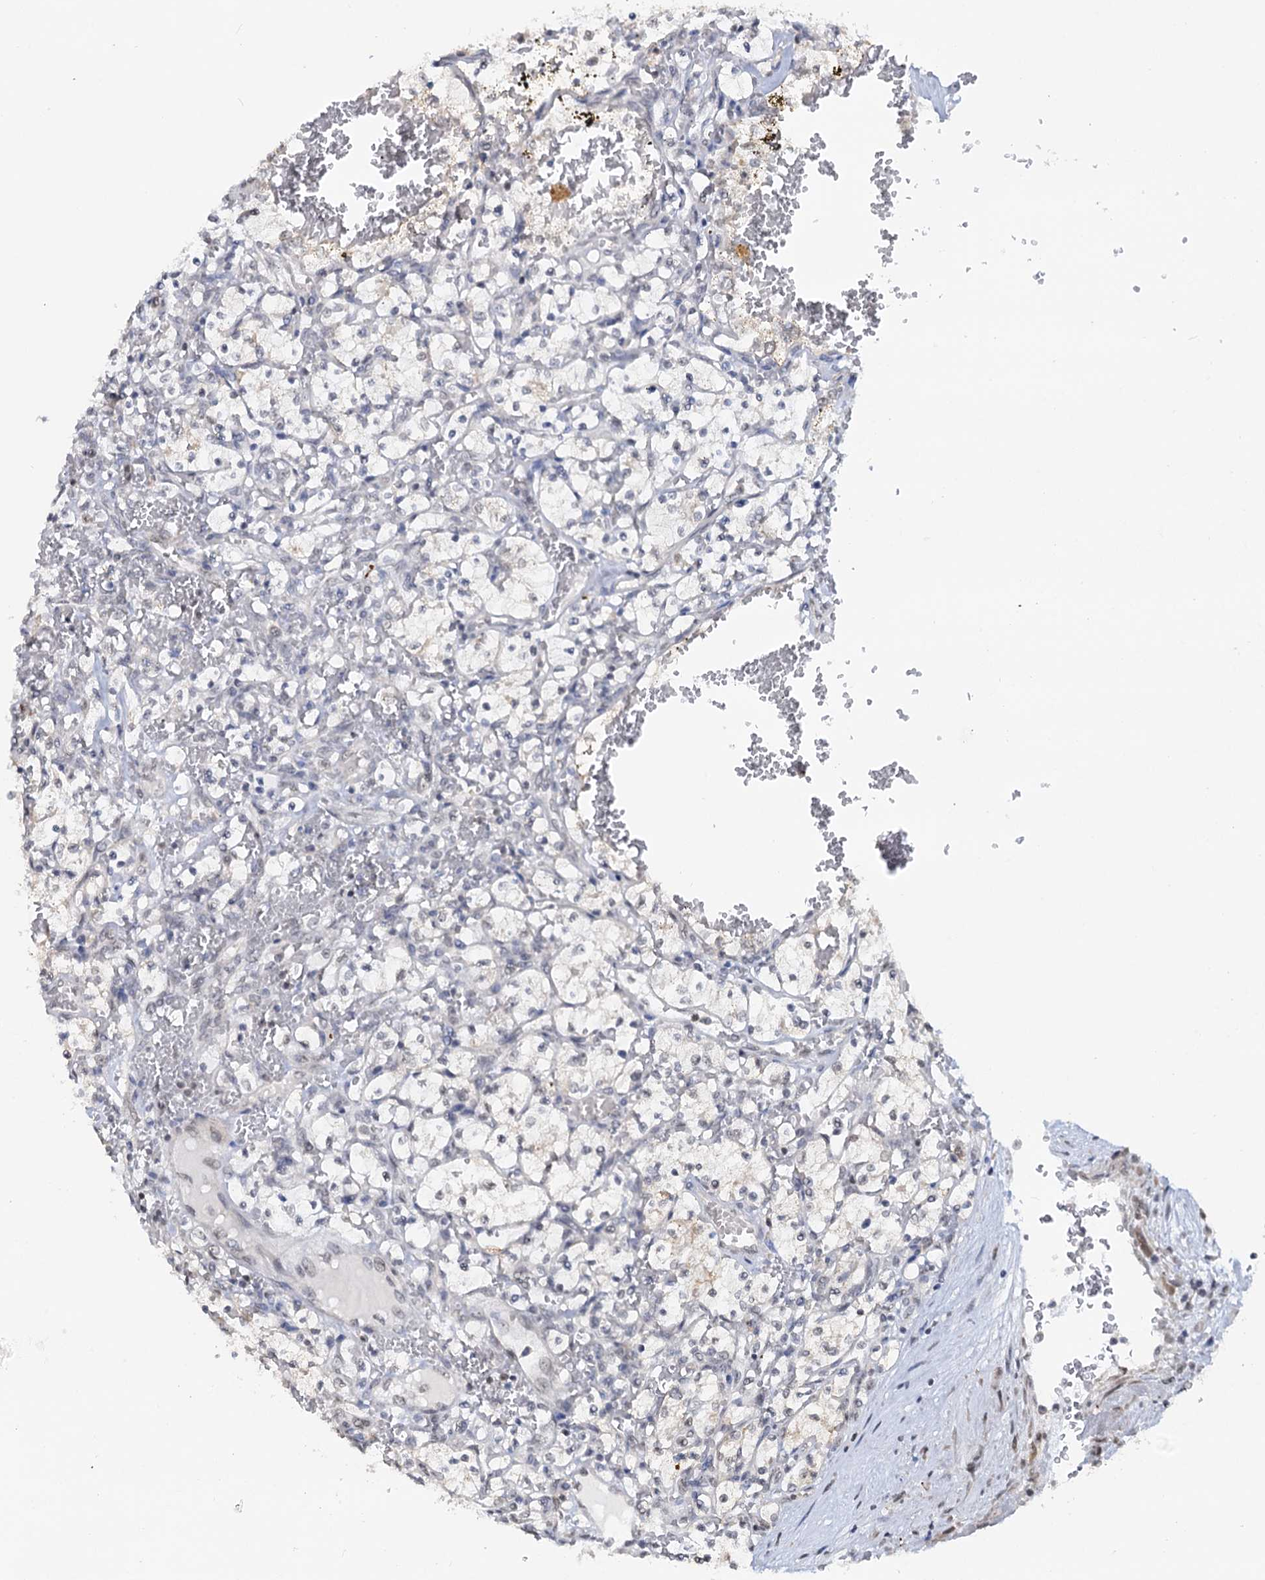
{"staining": {"intensity": "negative", "quantity": "none", "location": "none"}, "tissue": "renal cancer", "cell_type": "Tumor cells", "image_type": "cancer", "snomed": [{"axis": "morphology", "description": "Adenocarcinoma, NOS"}, {"axis": "topography", "description": "Kidney"}], "caption": "The IHC photomicrograph has no significant positivity in tumor cells of adenocarcinoma (renal) tissue.", "gene": "NAT10", "patient": {"sex": "female", "age": 69}}